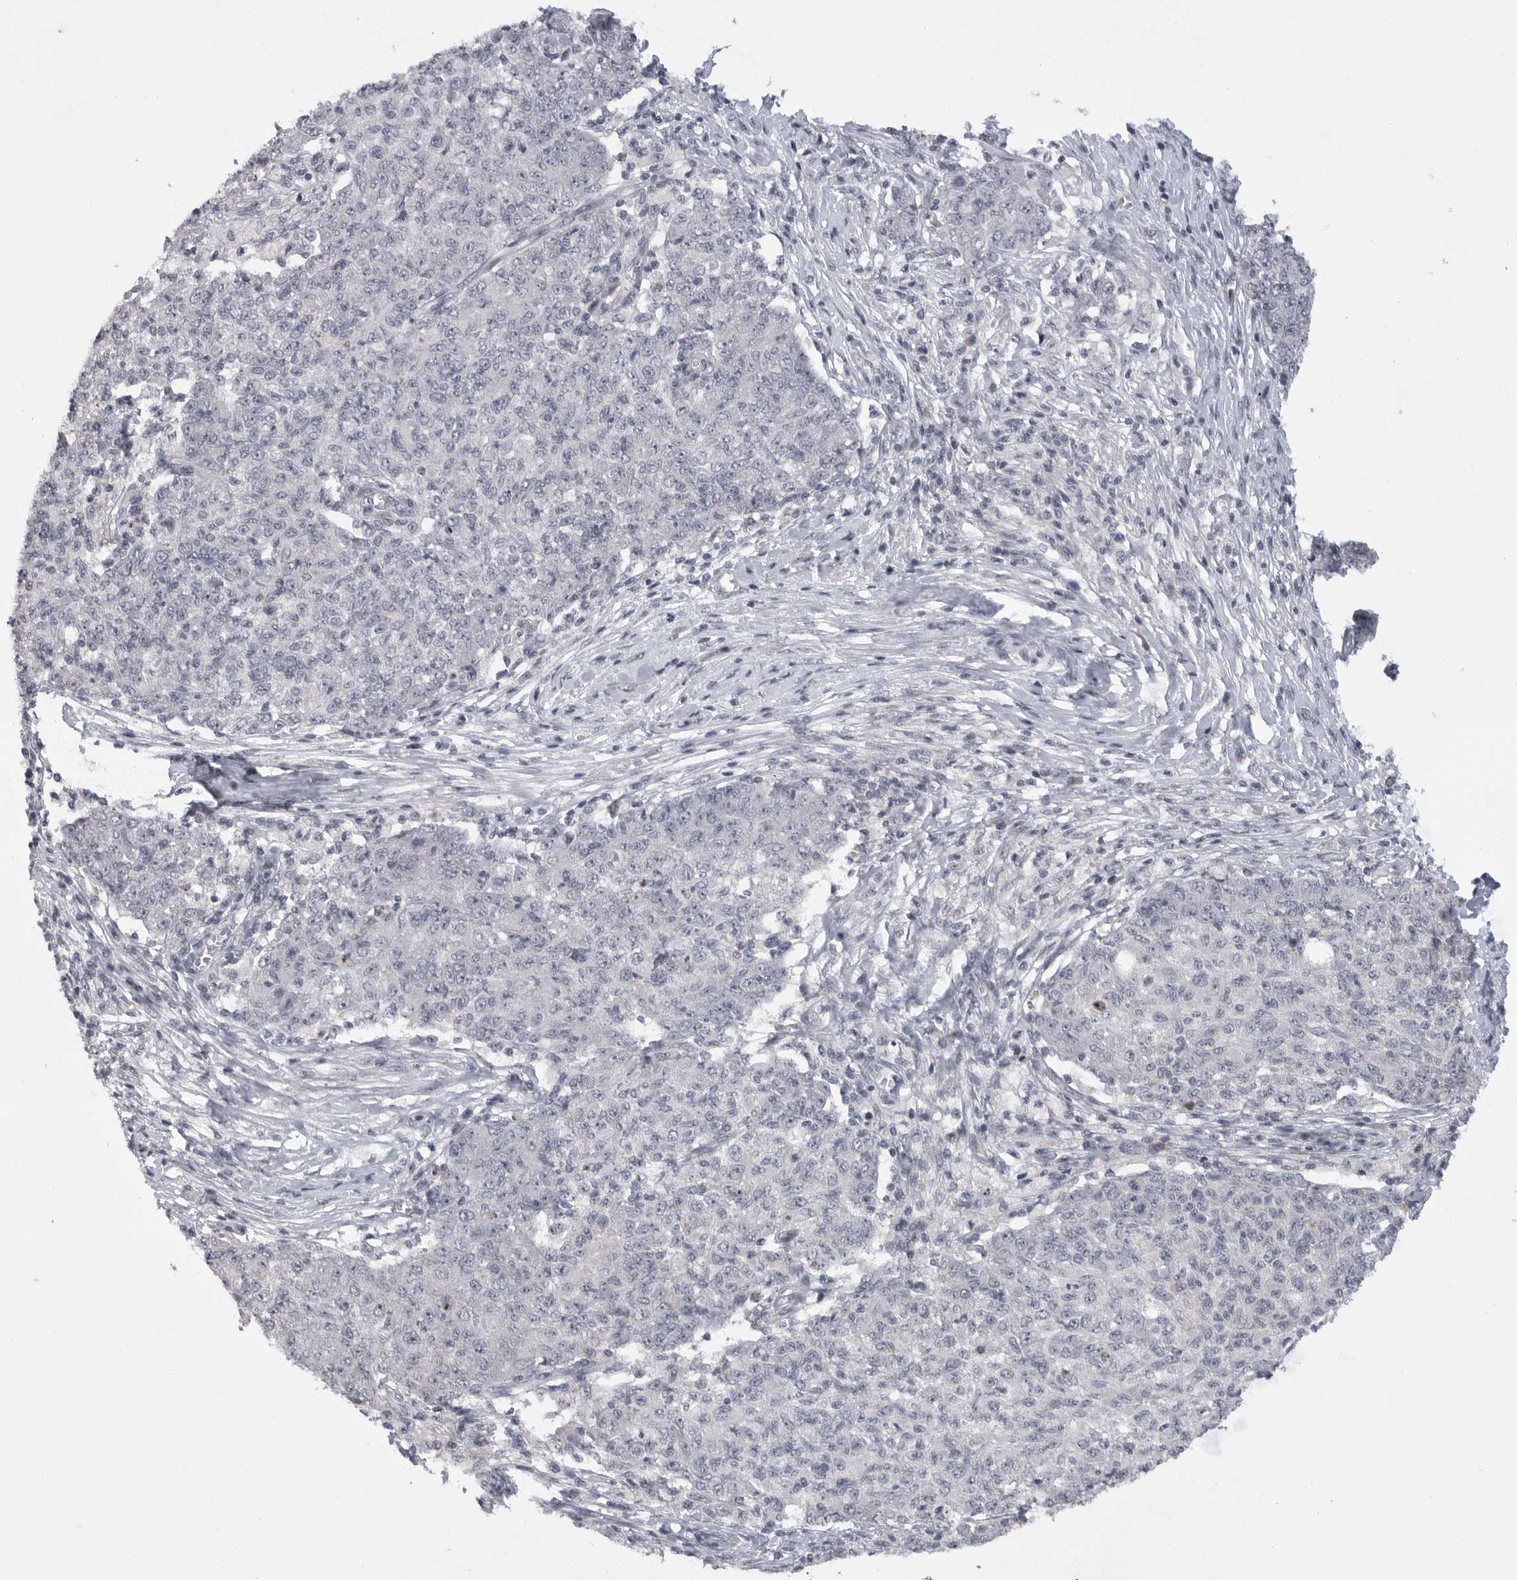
{"staining": {"intensity": "negative", "quantity": "none", "location": "none"}, "tissue": "ovarian cancer", "cell_type": "Tumor cells", "image_type": "cancer", "snomed": [{"axis": "morphology", "description": "Carcinoma, endometroid"}, {"axis": "topography", "description": "Ovary"}], "caption": "Immunohistochemistry (IHC) of human ovarian cancer displays no expression in tumor cells. (DAB (3,3'-diaminobenzidine) IHC, high magnification).", "gene": "FBXO43", "patient": {"sex": "female", "age": 42}}